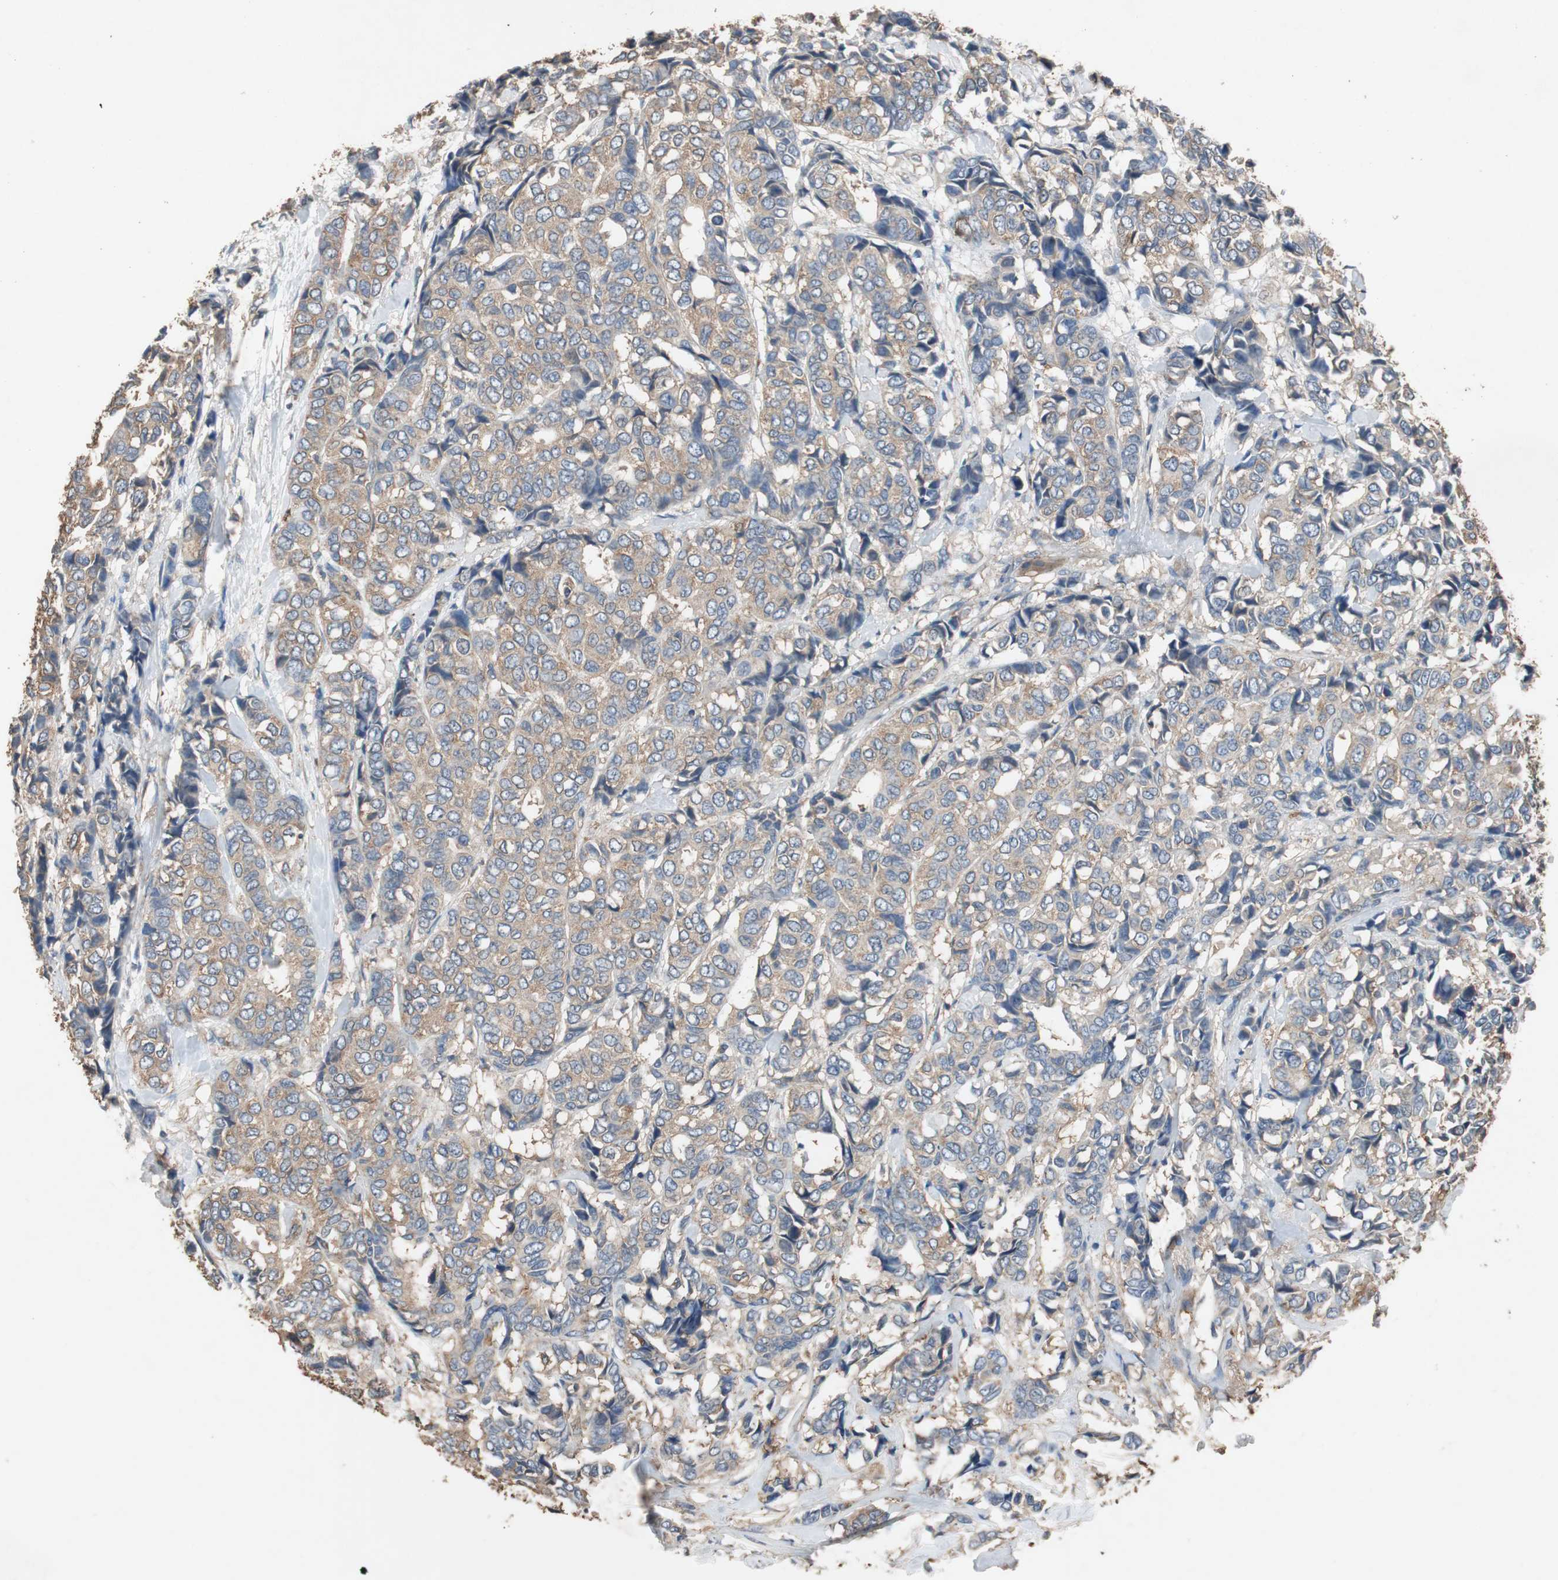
{"staining": {"intensity": "weak", "quantity": ">75%", "location": "cytoplasmic/membranous"}, "tissue": "breast cancer", "cell_type": "Tumor cells", "image_type": "cancer", "snomed": [{"axis": "morphology", "description": "Duct carcinoma"}, {"axis": "topography", "description": "Breast"}], "caption": "Immunohistochemistry (IHC) micrograph of breast intraductal carcinoma stained for a protein (brown), which displays low levels of weak cytoplasmic/membranous staining in about >75% of tumor cells.", "gene": "TNFRSF14", "patient": {"sex": "female", "age": 87}}